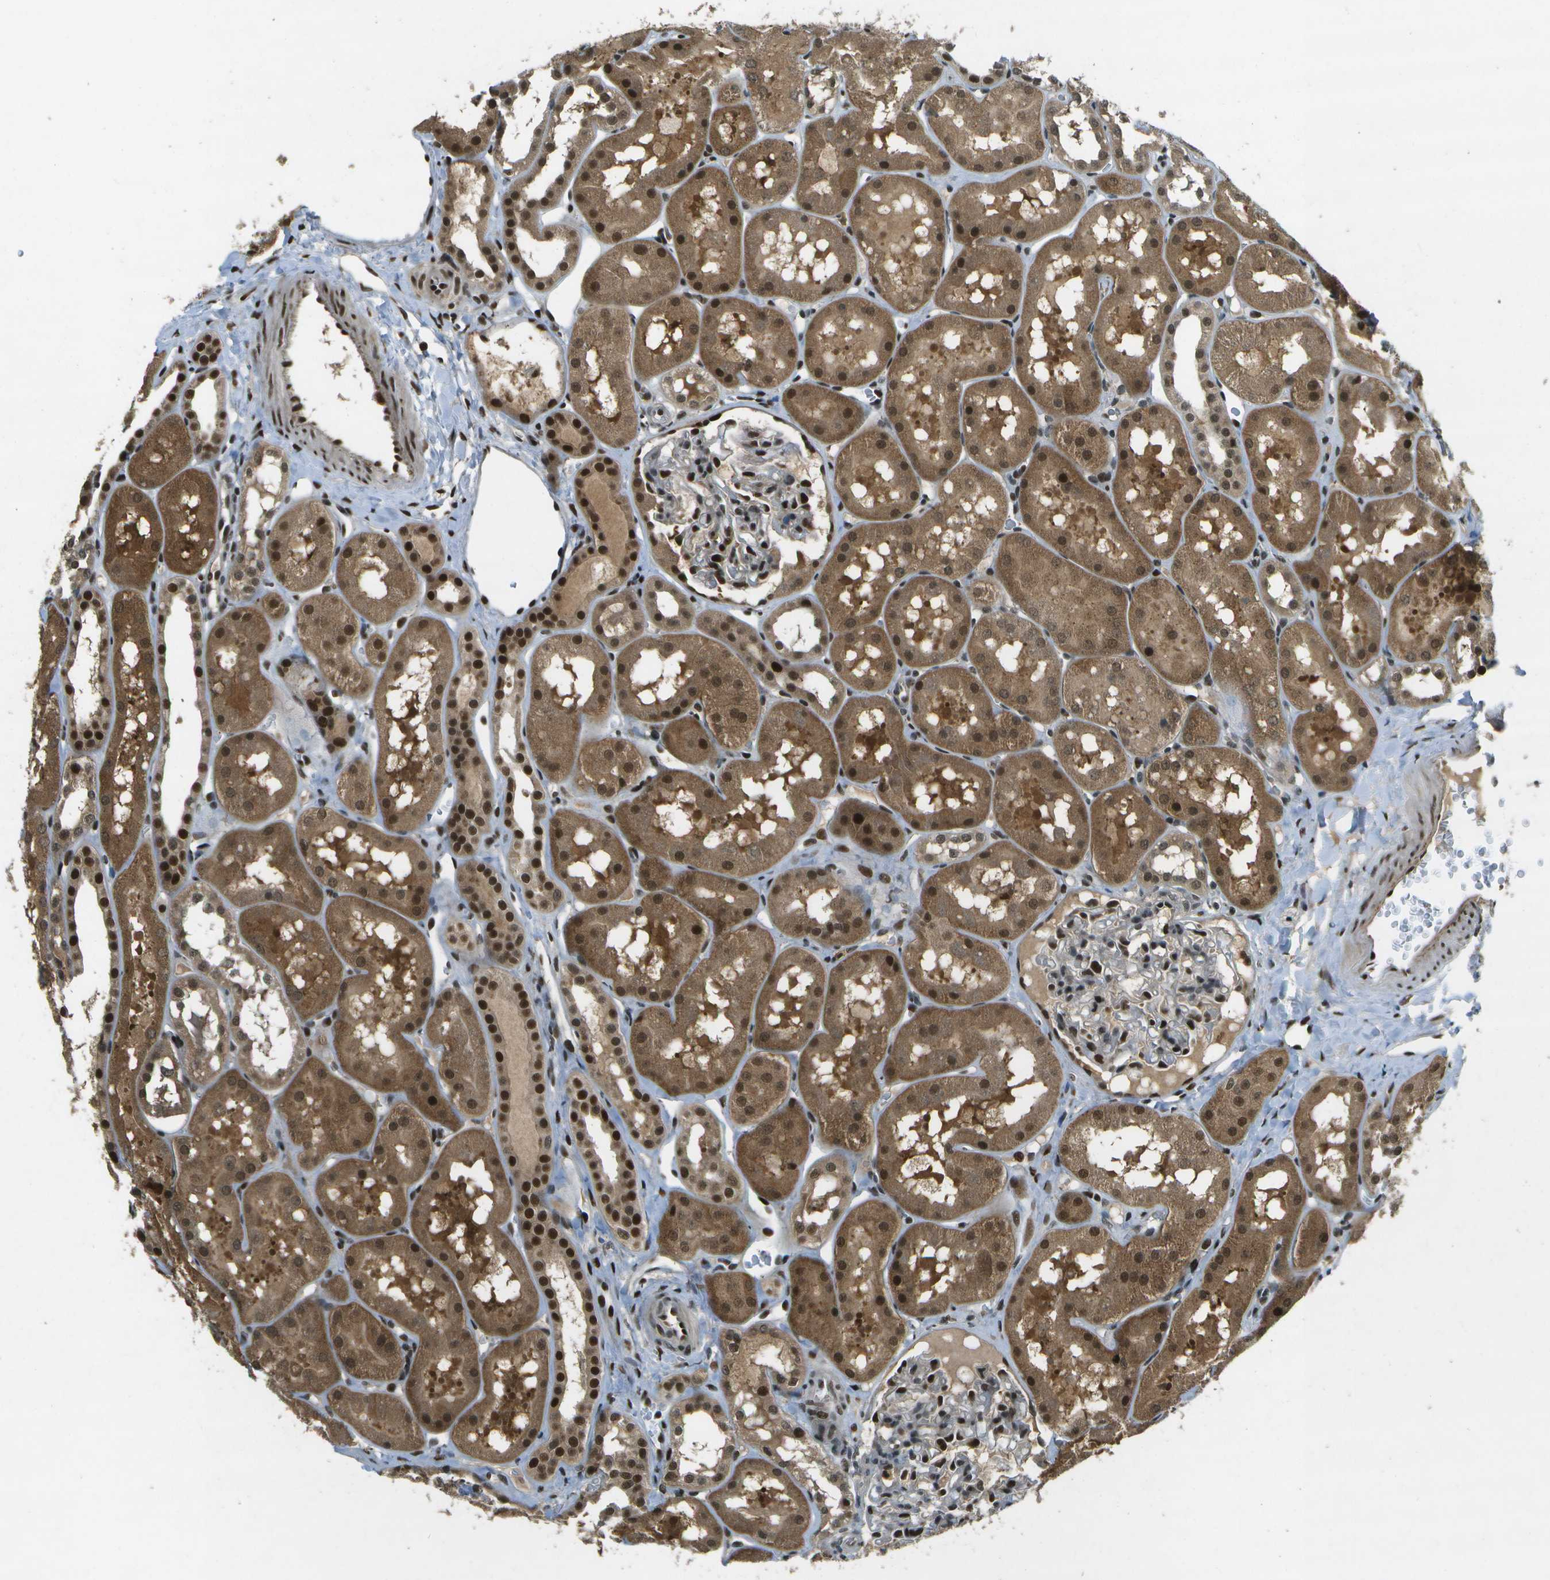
{"staining": {"intensity": "strong", "quantity": "<25%", "location": "nuclear"}, "tissue": "kidney", "cell_type": "Cells in glomeruli", "image_type": "normal", "snomed": [{"axis": "morphology", "description": "Normal tissue, NOS"}, {"axis": "topography", "description": "Kidney"}, {"axis": "topography", "description": "Urinary bladder"}], "caption": "Strong nuclear protein positivity is present in approximately <25% of cells in glomeruli in kidney. The protein is stained brown, and the nuclei are stained in blue (DAB IHC with brightfield microscopy, high magnification).", "gene": "GANC", "patient": {"sex": "male", "age": 16}}